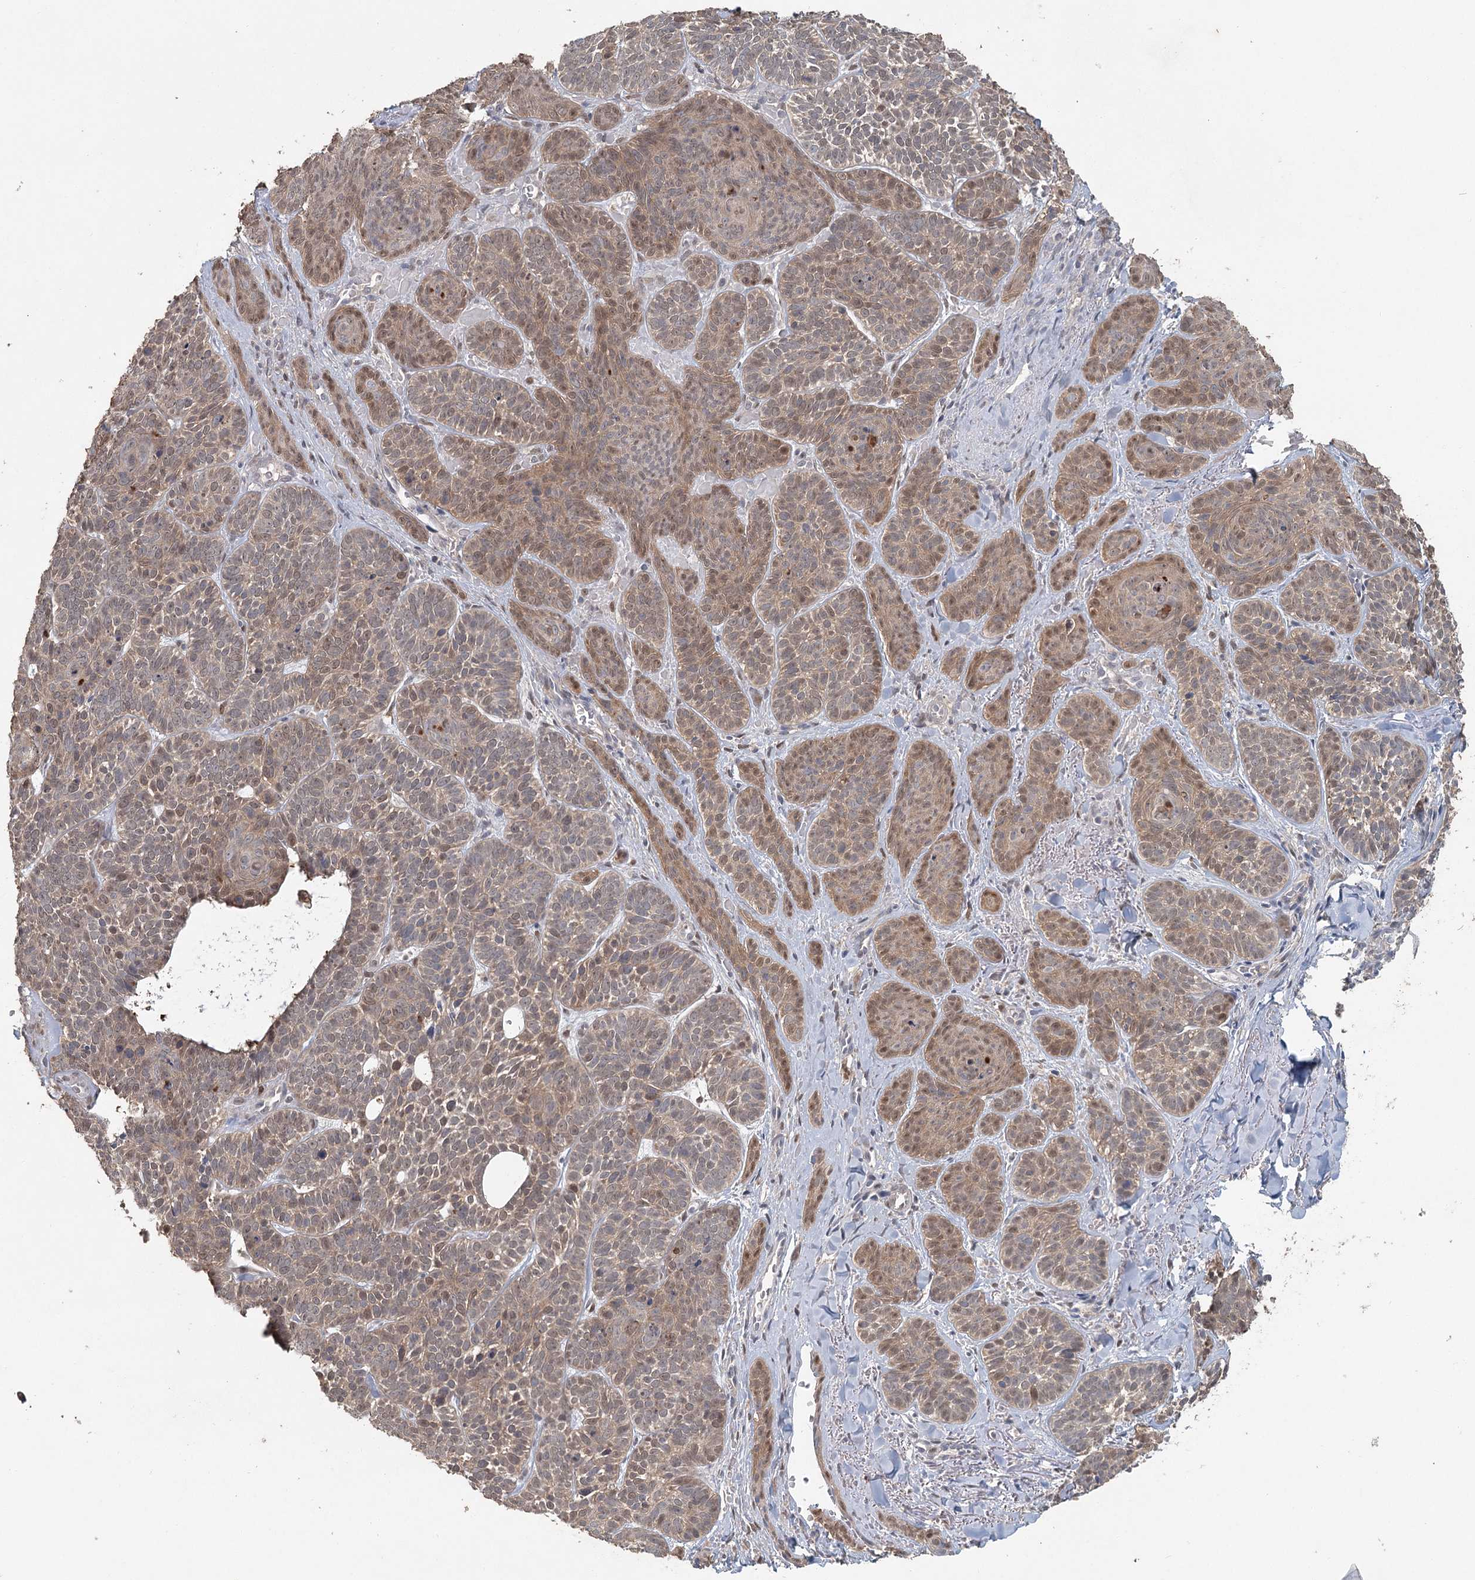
{"staining": {"intensity": "moderate", "quantity": ">75%", "location": "cytoplasmic/membranous,nuclear"}, "tissue": "skin cancer", "cell_type": "Tumor cells", "image_type": "cancer", "snomed": [{"axis": "morphology", "description": "Basal cell carcinoma"}, {"axis": "topography", "description": "Skin"}], "caption": "The photomicrograph demonstrates a brown stain indicating the presence of a protein in the cytoplasmic/membranous and nuclear of tumor cells in skin cancer.", "gene": "ADK", "patient": {"sex": "male", "age": 85}}